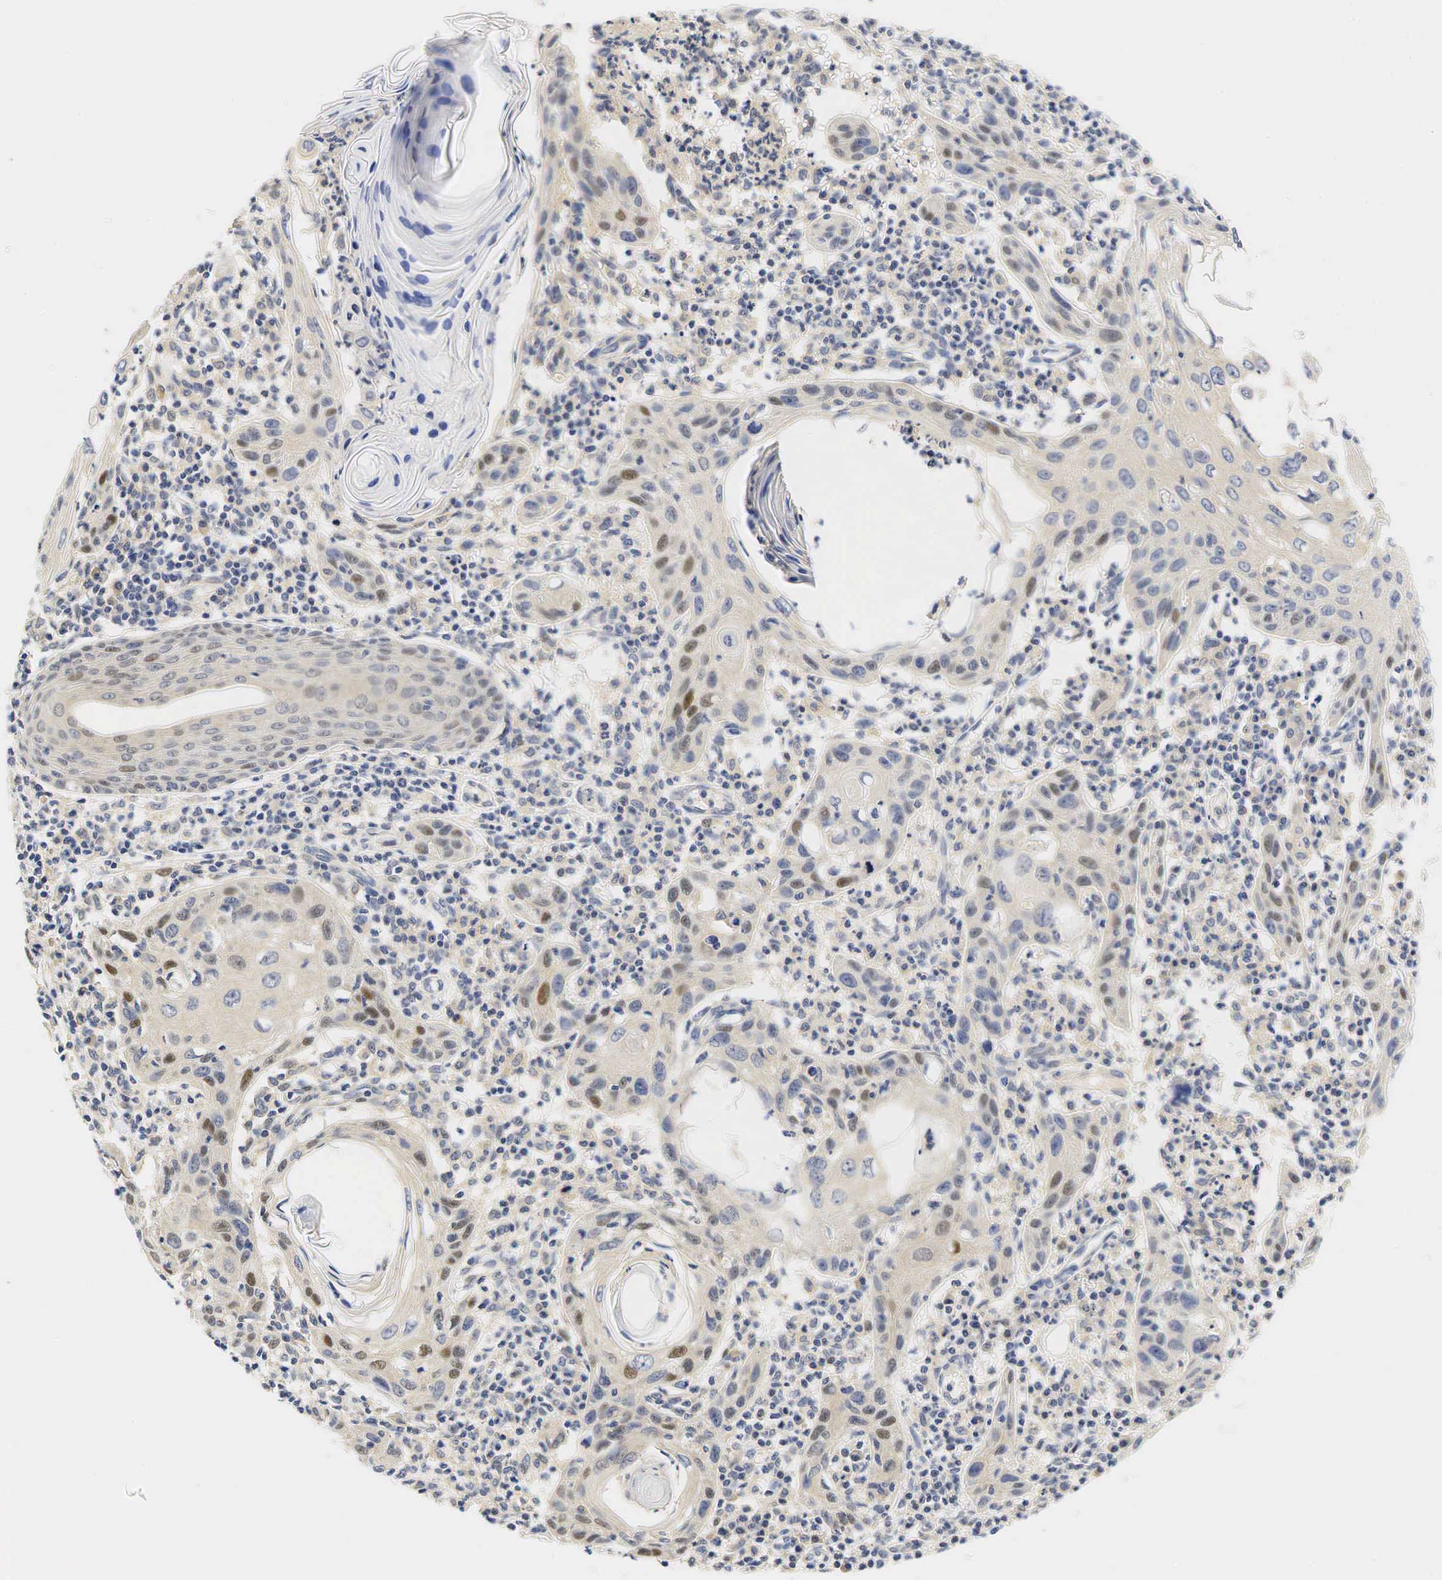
{"staining": {"intensity": "moderate", "quantity": "<25%", "location": "nuclear"}, "tissue": "skin cancer", "cell_type": "Tumor cells", "image_type": "cancer", "snomed": [{"axis": "morphology", "description": "Squamous cell carcinoma, NOS"}, {"axis": "topography", "description": "Skin"}], "caption": "About <25% of tumor cells in skin squamous cell carcinoma show moderate nuclear protein positivity as visualized by brown immunohistochemical staining.", "gene": "CCND1", "patient": {"sex": "female", "age": 74}}